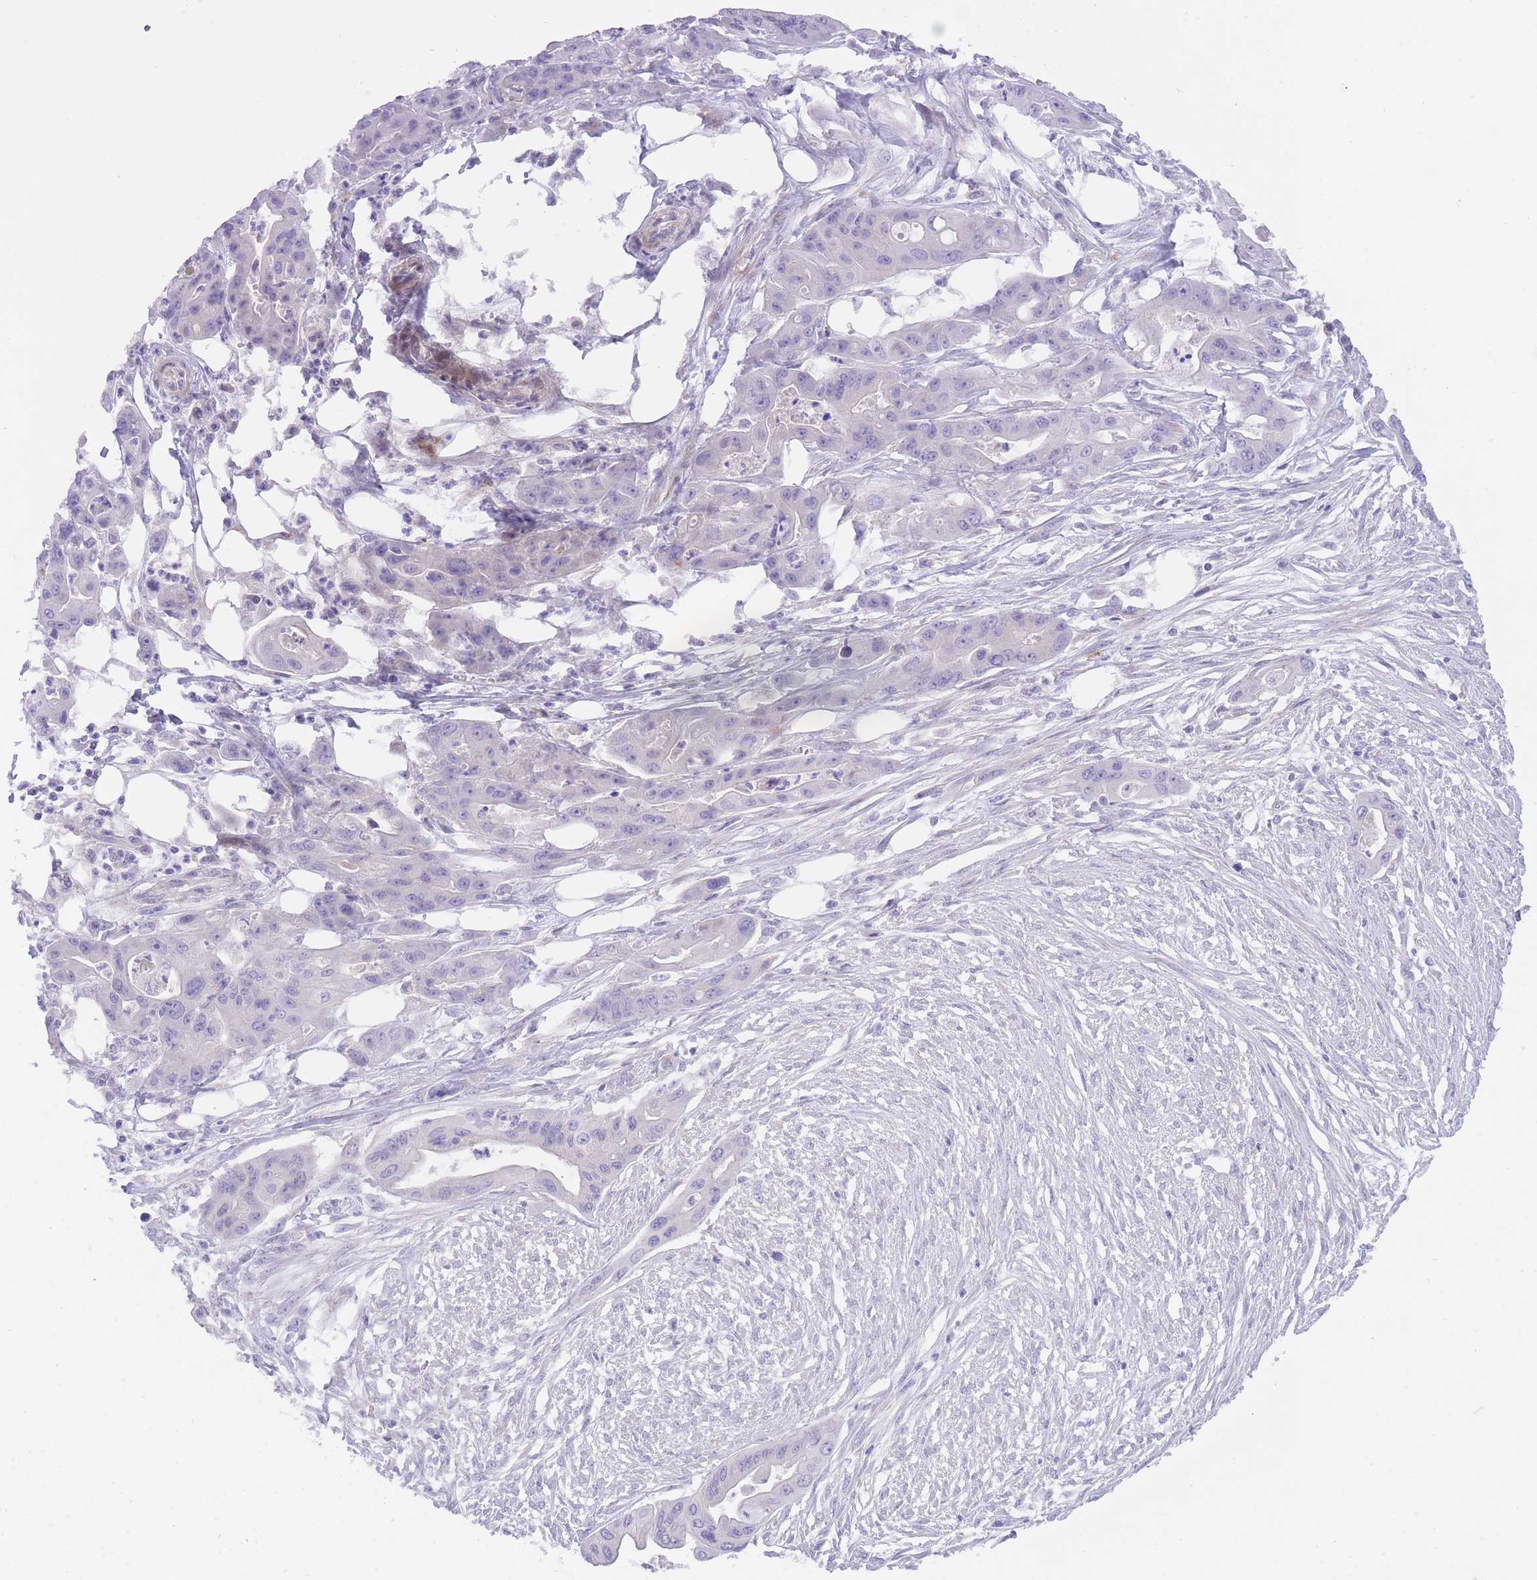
{"staining": {"intensity": "negative", "quantity": "none", "location": "none"}, "tissue": "ovarian cancer", "cell_type": "Tumor cells", "image_type": "cancer", "snomed": [{"axis": "morphology", "description": "Cystadenocarcinoma, mucinous, NOS"}, {"axis": "topography", "description": "Ovary"}], "caption": "Tumor cells are negative for protein expression in human mucinous cystadenocarcinoma (ovarian).", "gene": "QTRT1", "patient": {"sex": "female", "age": 70}}